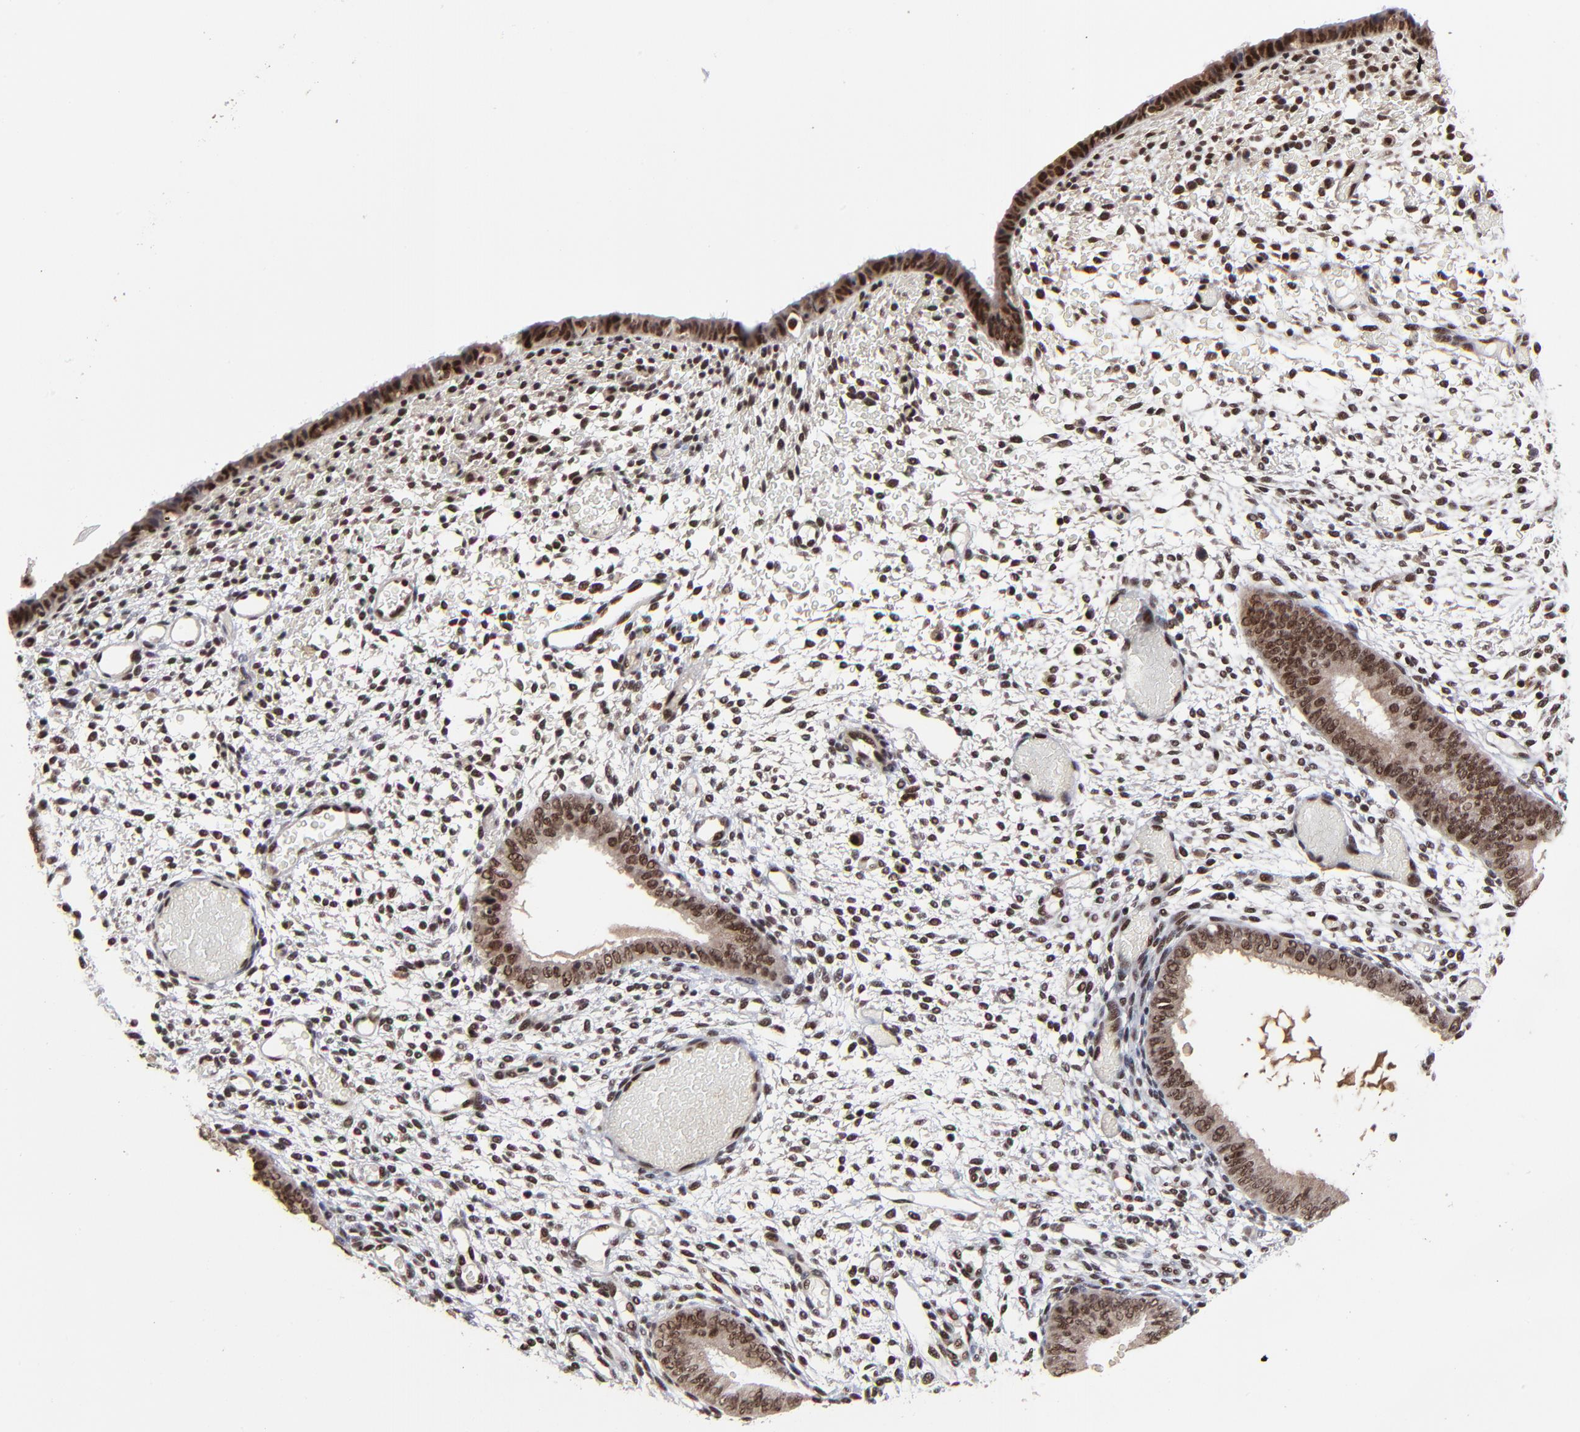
{"staining": {"intensity": "weak", "quantity": "25%-75%", "location": "nuclear"}, "tissue": "endometrium", "cell_type": "Cells in endometrial stroma", "image_type": "normal", "snomed": [{"axis": "morphology", "description": "Normal tissue, NOS"}, {"axis": "topography", "description": "Endometrium"}], "caption": "High-magnification brightfield microscopy of normal endometrium stained with DAB (brown) and counterstained with hematoxylin (blue). cells in endometrial stroma exhibit weak nuclear positivity is seen in approximately25%-75% of cells.", "gene": "RBM22", "patient": {"sex": "female", "age": 42}}